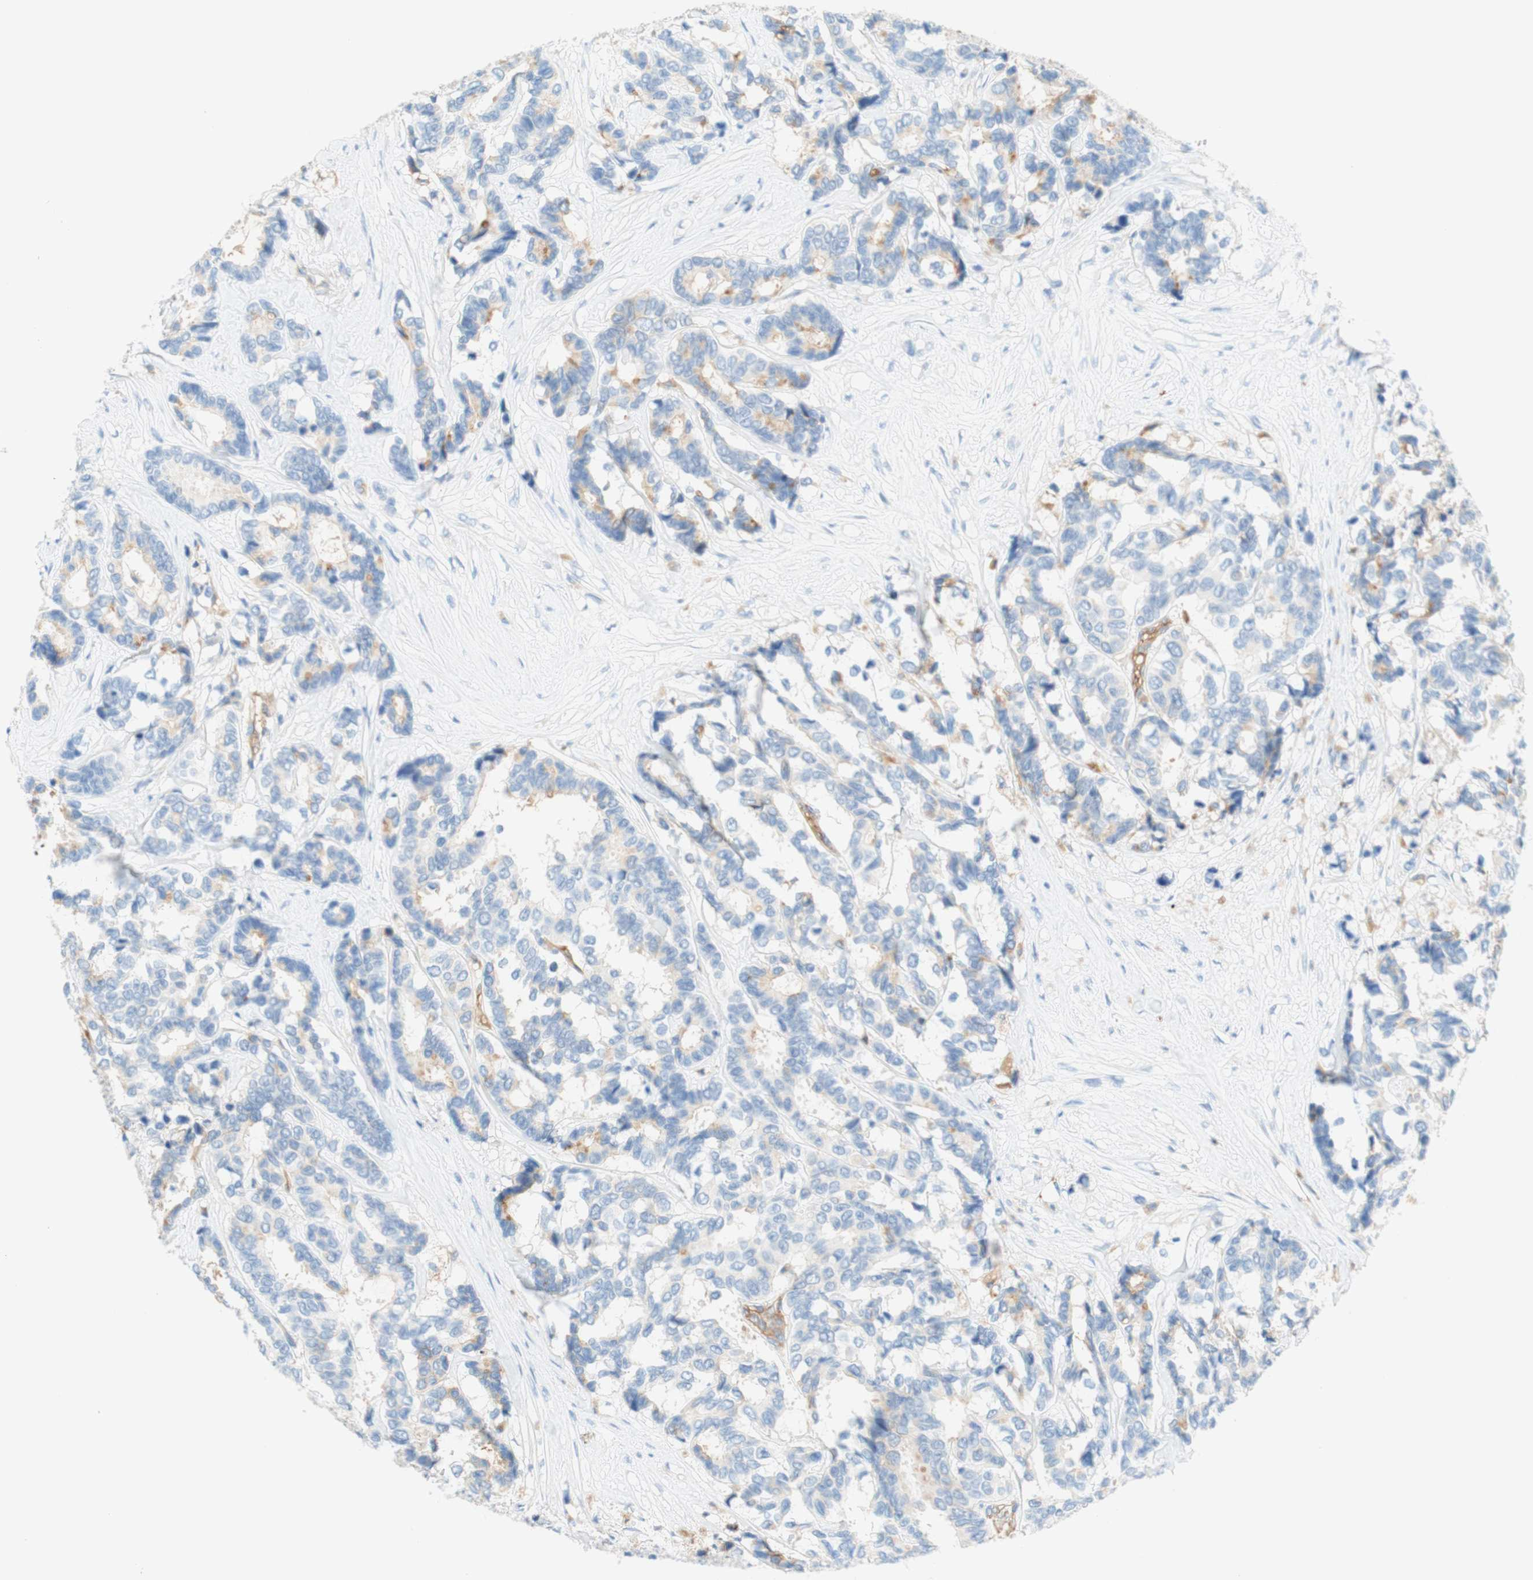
{"staining": {"intensity": "weak", "quantity": "<25%", "location": "cytoplasmic/membranous"}, "tissue": "breast cancer", "cell_type": "Tumor cells", "image_type": "cancer", "snomed": [{"axis": "morphology", "description": "Duct carcinoma"}, {"axis": "topography", "description": "Breast"}], "caption": "A photomicrograph of human breast cancer (intraductal carcinoma) is negative for staining in tumor cells.", "gene": "STOM", "patient": {"sex": "female", "age": 87}}